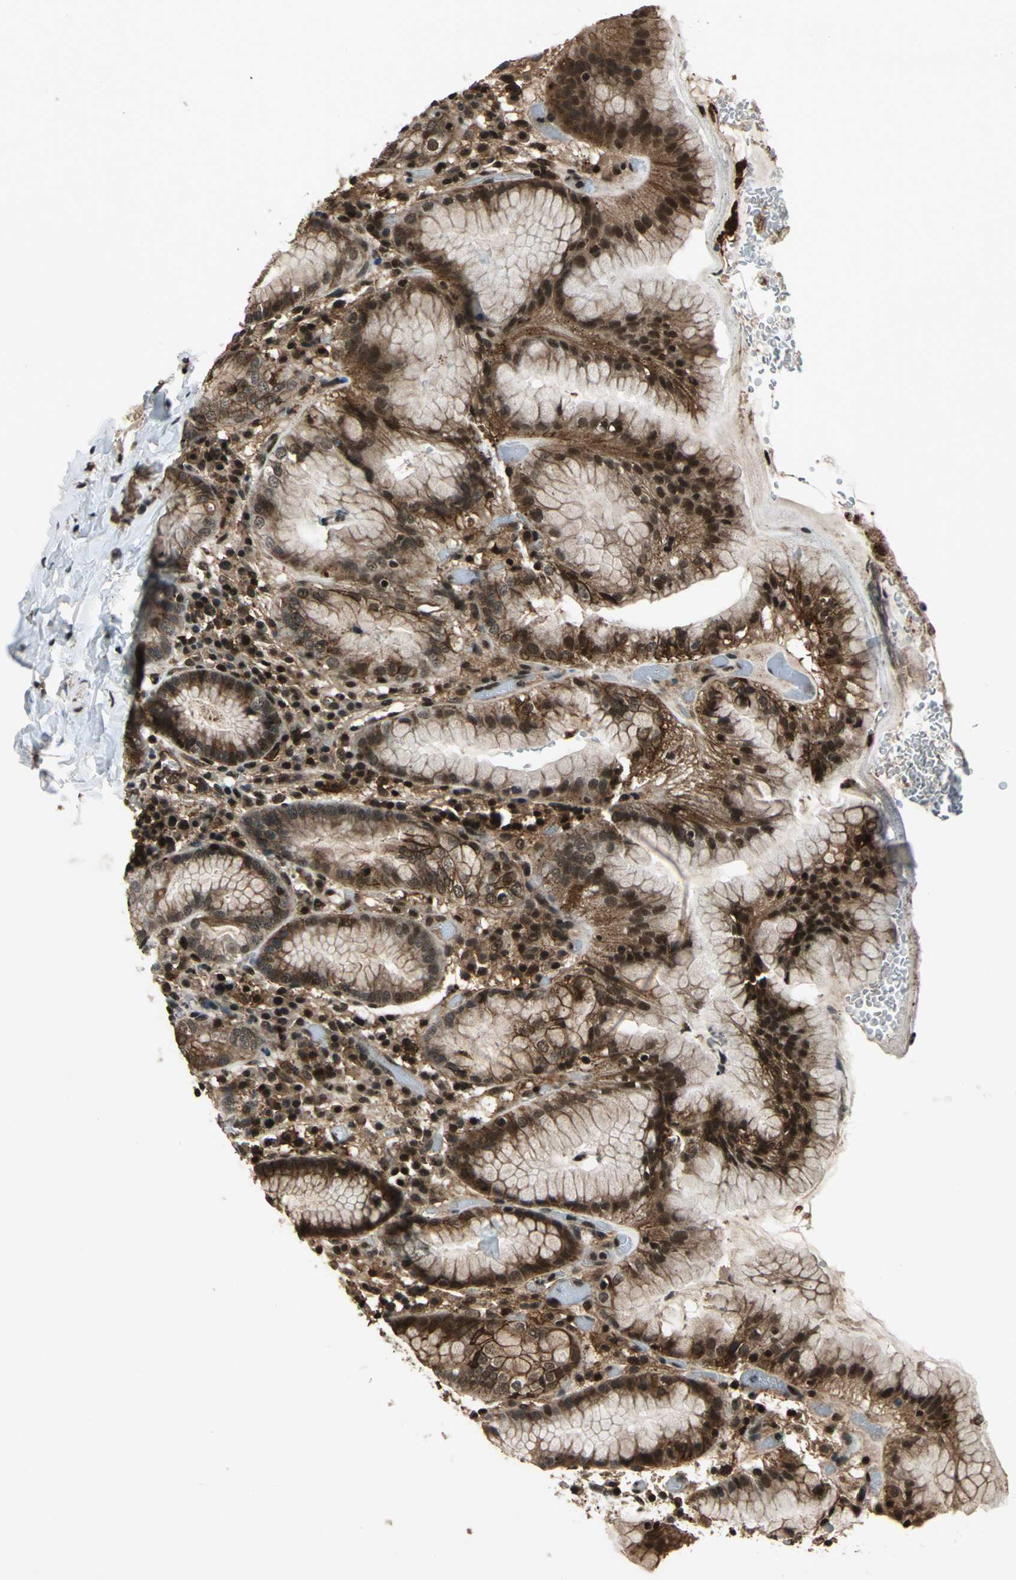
{"staining": {"intensity": "moderate", "quantity": "25%-75%", "location": "cytoplasmic/membranous,nuclear"}, "tissue": "stomach", "cell_type": "Glandular cells", "image_type": "normal", "snomed": [{"axis": "morphology", "description": "Normal tissue, NOS"}, {"axis": "topography", "description": "Stomach"}, {"axis": "topography", "description": "Stomach, lower"}], "caption": "High-power microscopy captured an IHC photomicrograph of unremarkable stomach, revealing moderate cytoplasmic/membranous,nuclear positivity in approximately 25%-75% of glandular cells. (DAB IHC with brightfield microscopy, high magnification).", "gene": "NR2C2", "patient": {"sex": "female", "age": 75}}